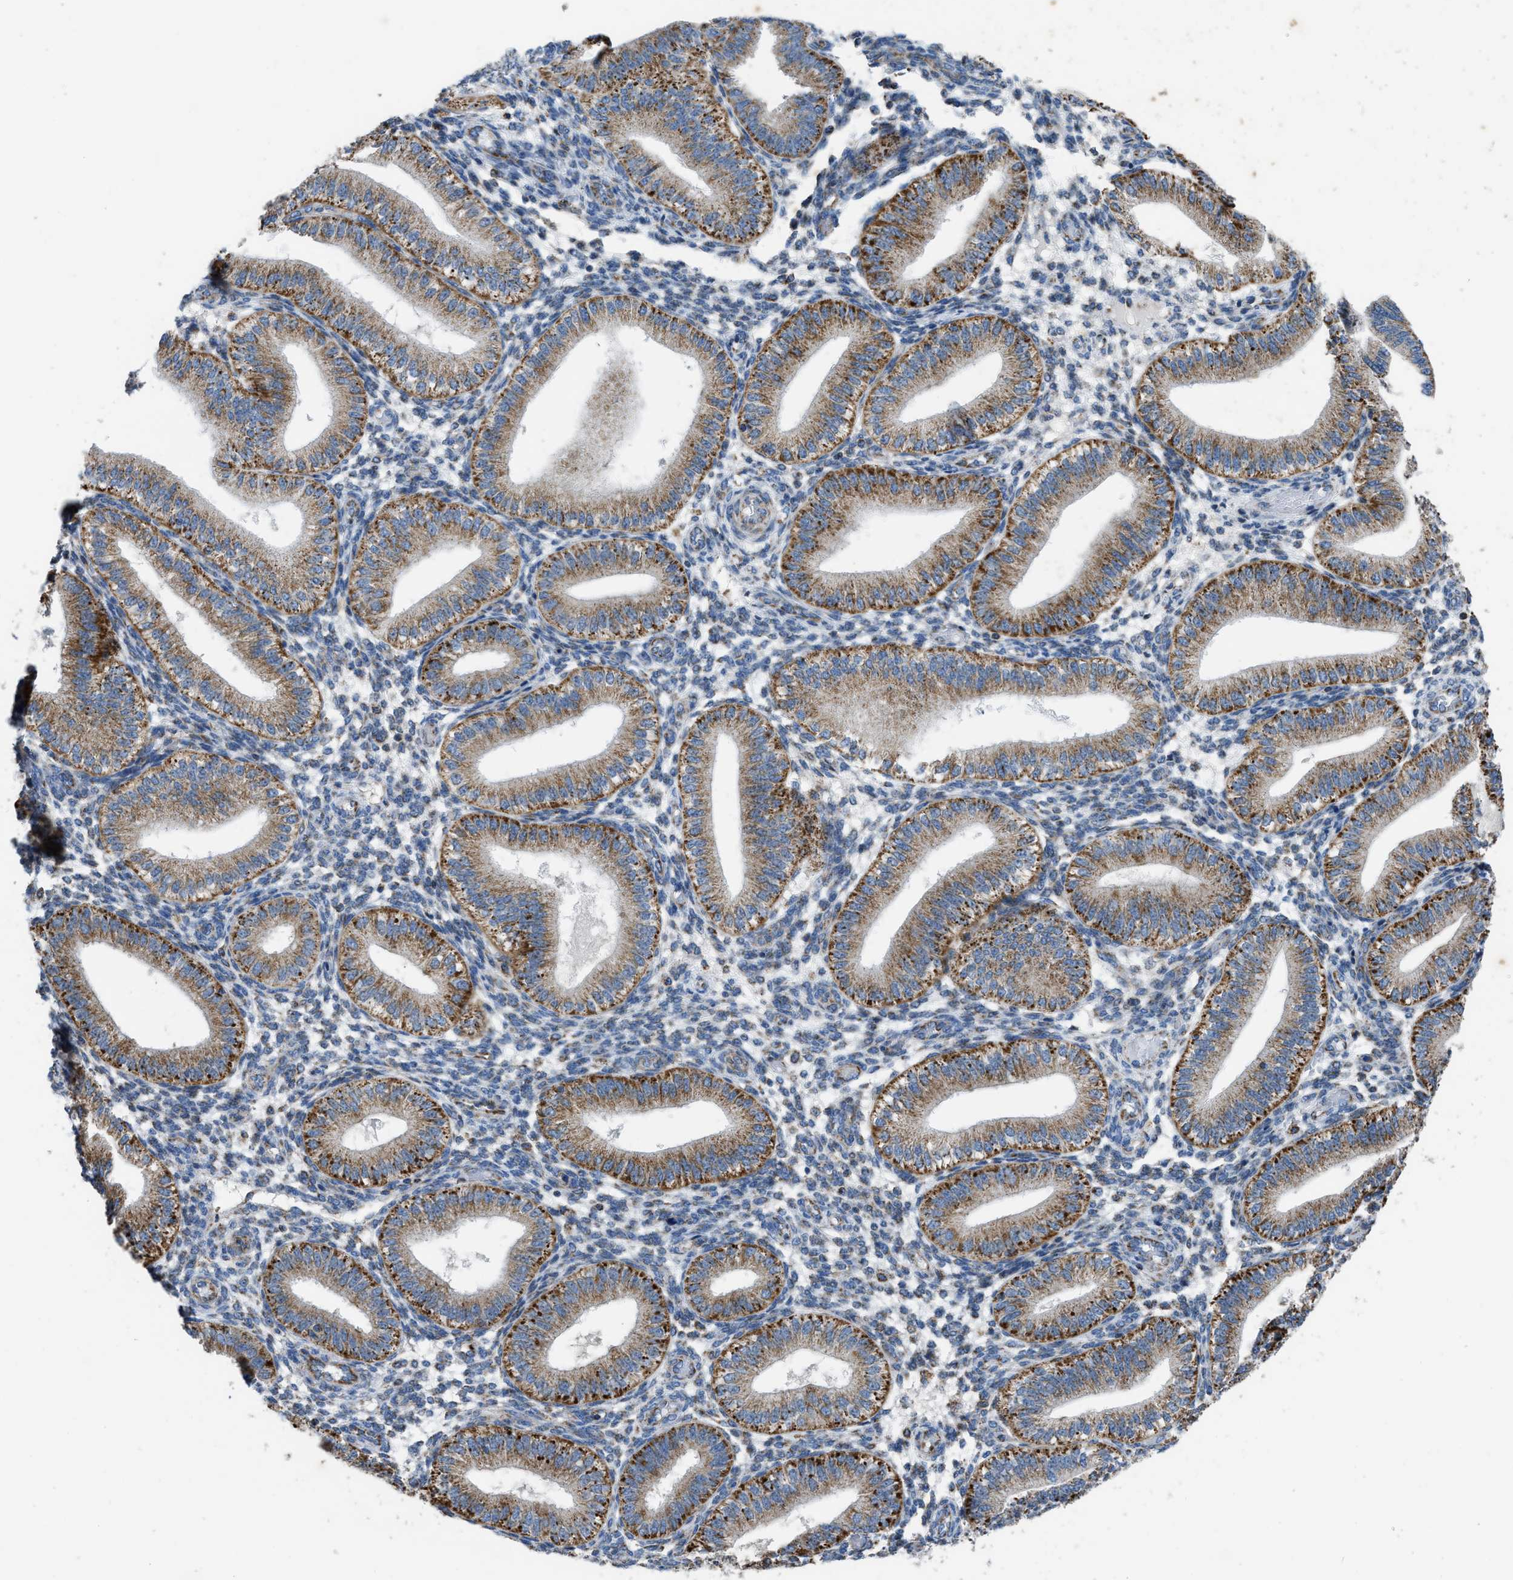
{"staining": {"intensity": "moderate", "quantity": "<25%", "location": "cytoplasmic/membranous"}, "tissue": "endometrium", "cell_type": "Cells in endometrial stroma", "image_type": "normal", "snomed": [{"axis": "morphology", "description": "Normal tissue, NOS"}, {"axis": "topography", "description": "Endometrium"}], "caption": "Human endometrium stained for a protein (brown) reveals moderate cytoplasmic/membranous positive positivity in about <25% of cells in endometrial stroma.", "gene": "ETFB", "patient": {"sex": "female", "age": 39}}